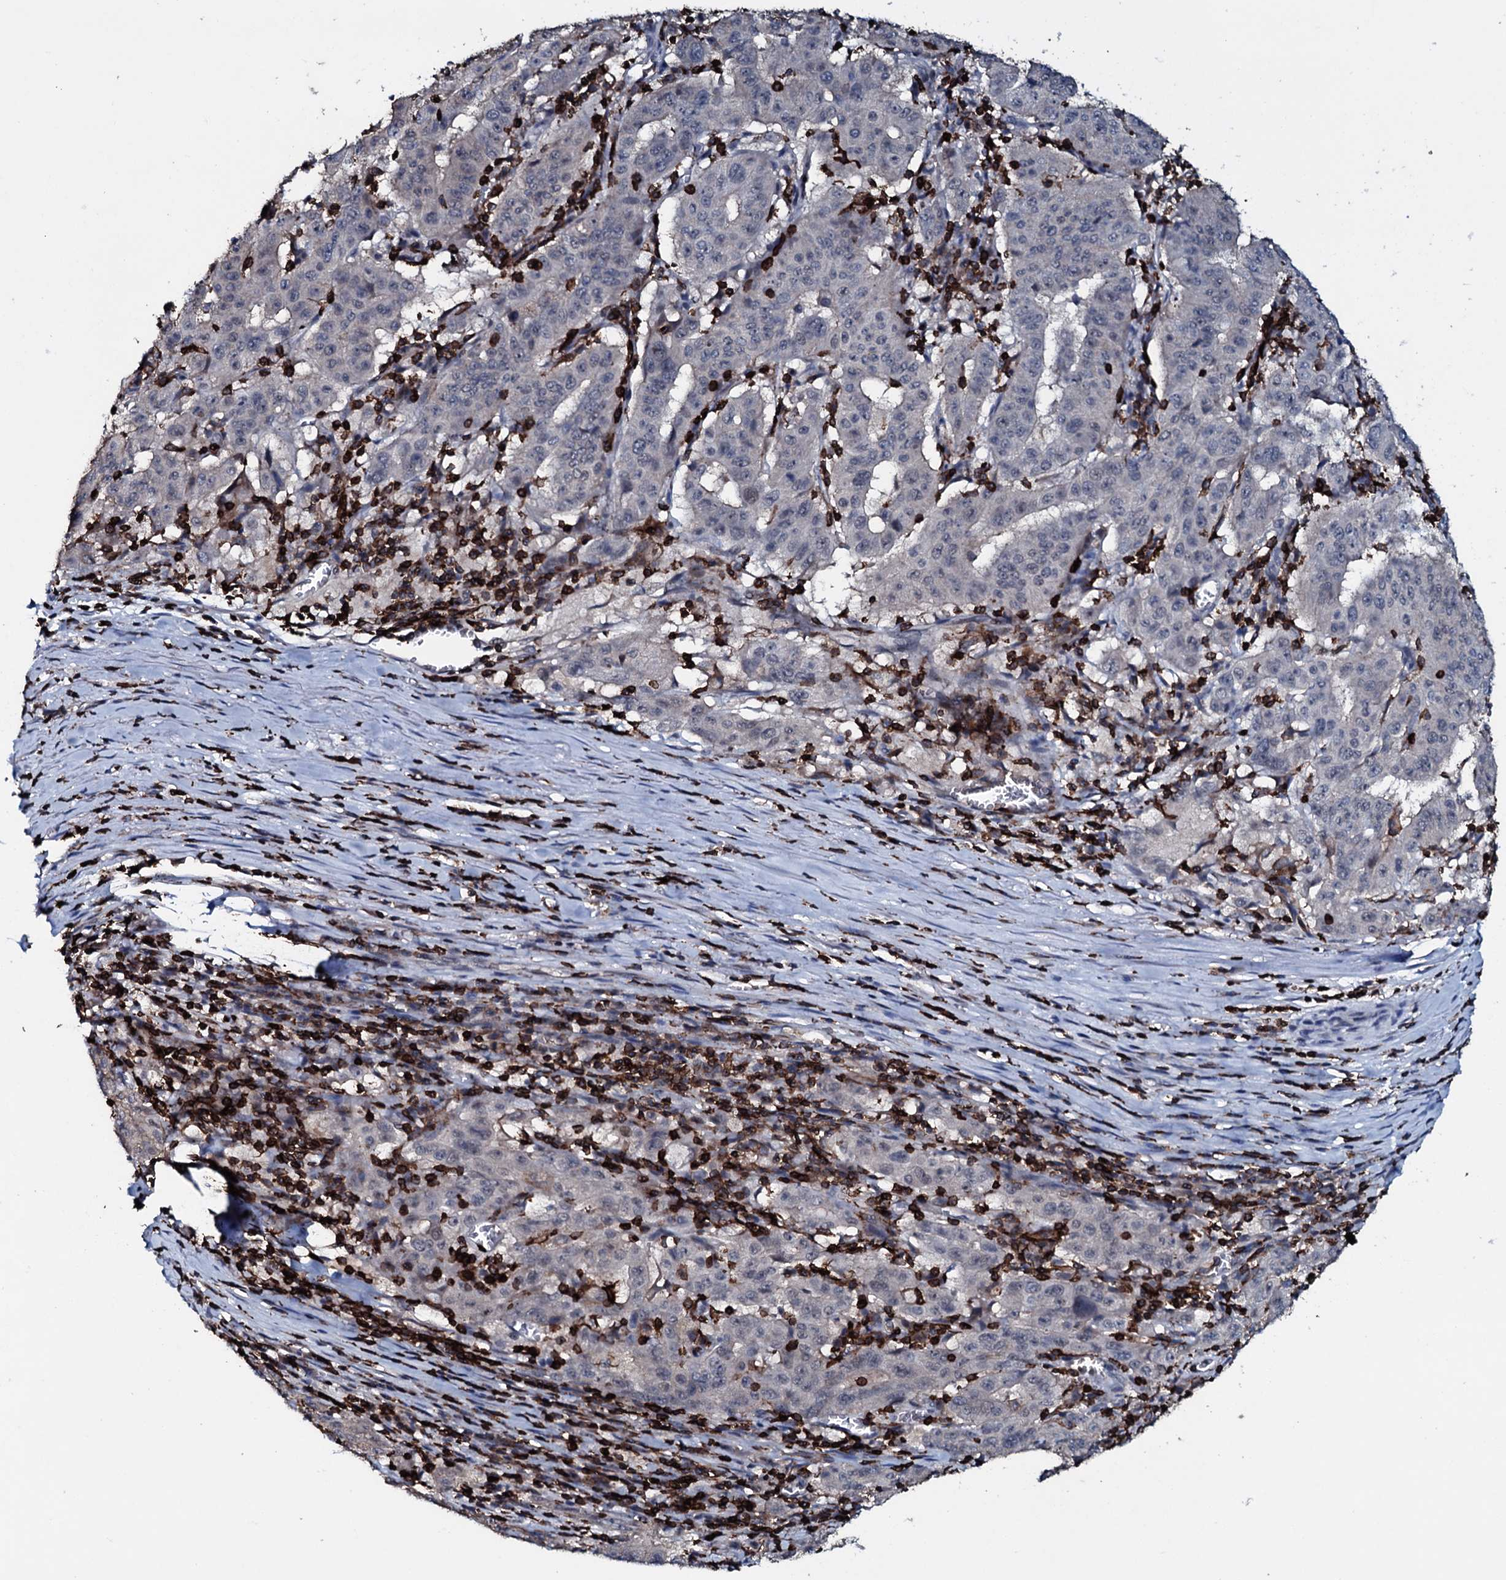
{"staining": {"intensity": "negative", "quantity": "none", "location": "none"}, "tissue": "pancreatic cancer", "cell_type": "Tumor cells", "image_type": "cancer", "snomed": [{"axis": "morphology", "description": "Adenocarcinoma, NOS"}, {"axis": "topography", "description": "Pancreas"}], "caption": "There is no significant staining in tumor cells of pancreatic adenocarcinoma.", "gene": "OGFOD2", "patient": {"sex": "male", "age": 63}}